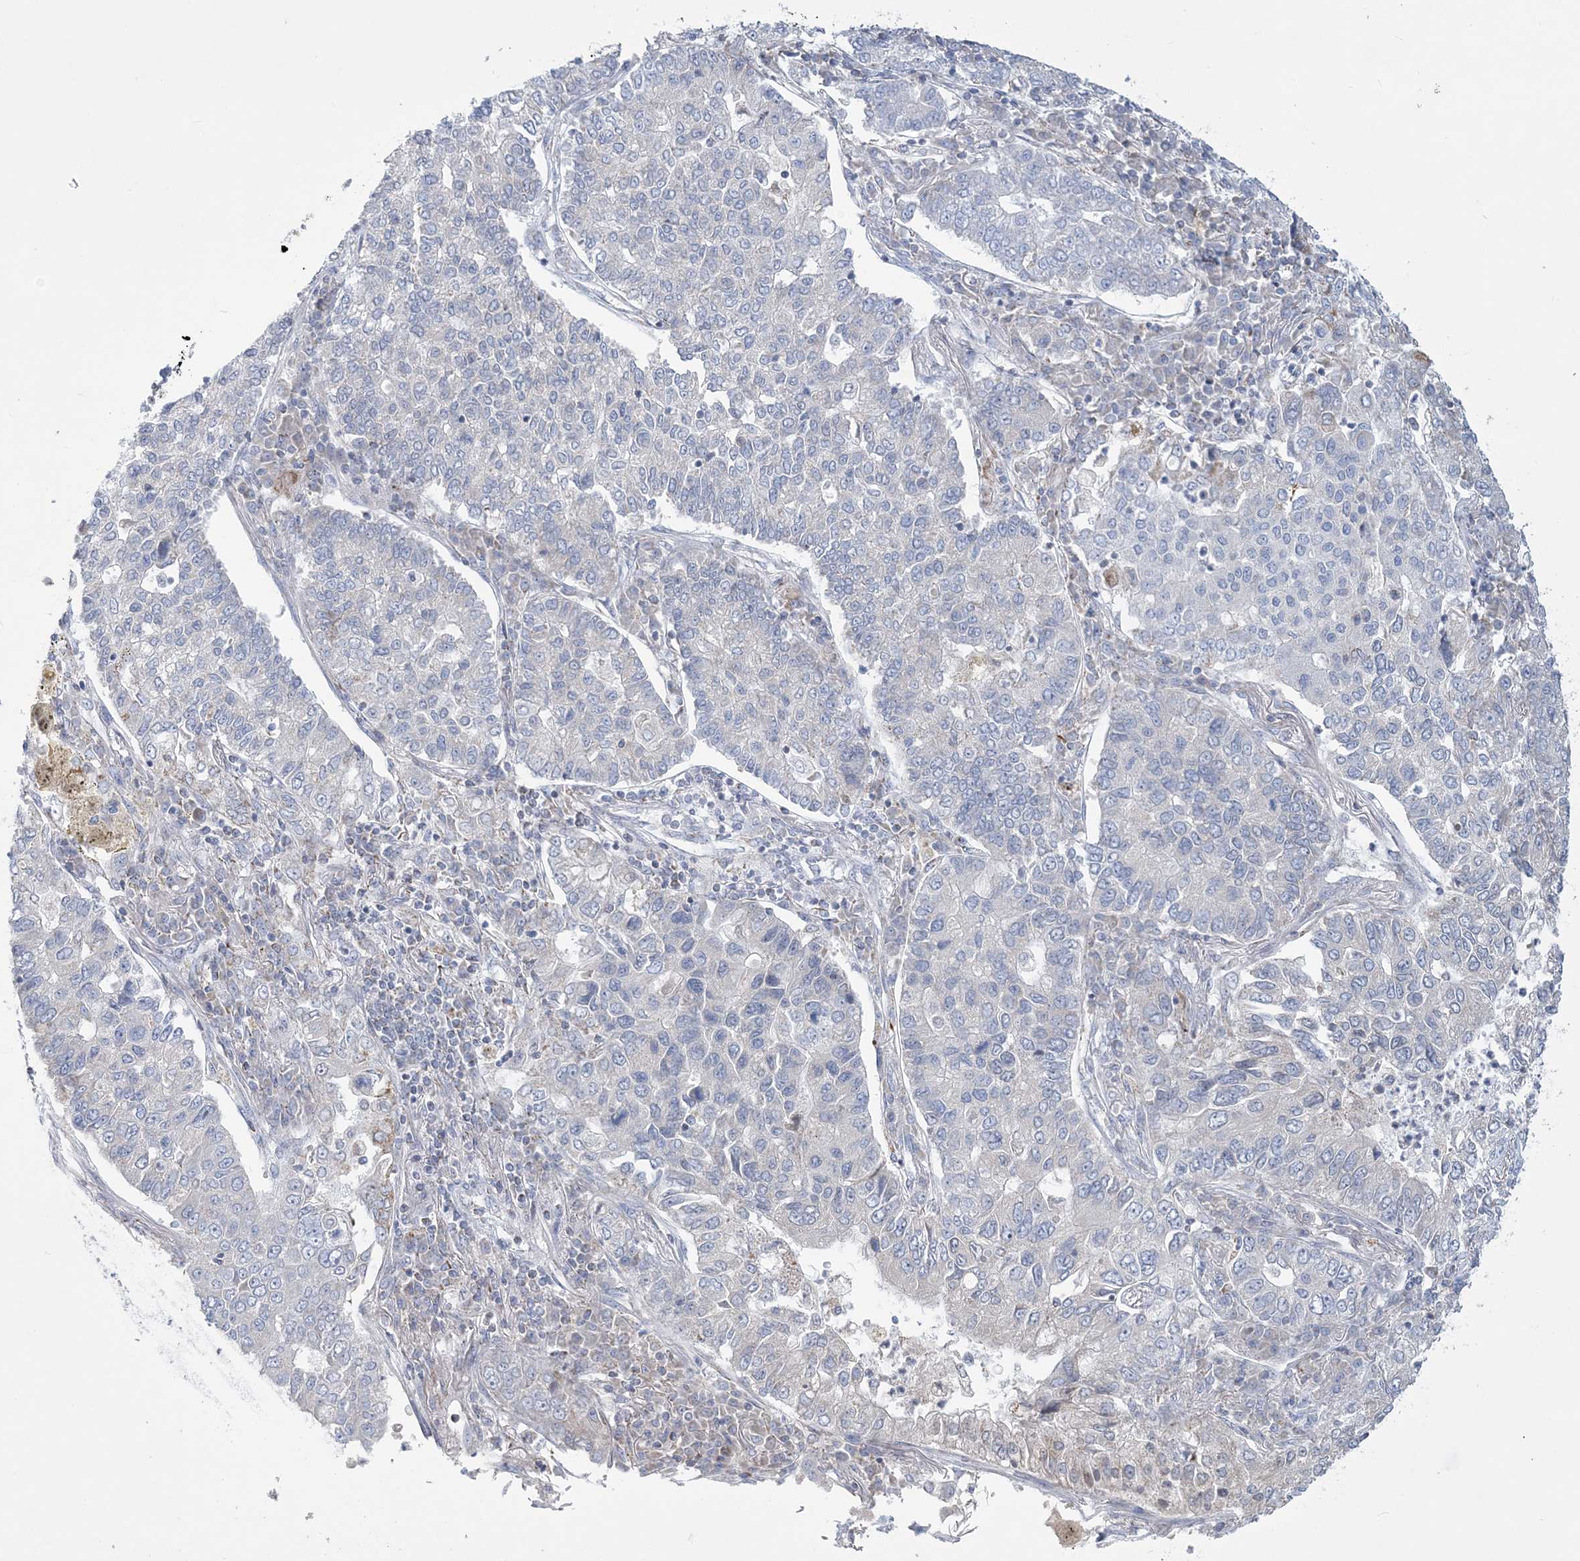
{"staining": {"intensity": "negative", "quantity": "none", "location": "none"}, "tissue": "lung cancer", "cell_type": "Tumor cells", "image_type": "cancer", "snomed": [{"axis": "morphology", "description": "Adenocarcinoma, NOS"}, {"axis": "topography", "description": "Lung"}], "caption": "DAB immunohistochemical staining of lung cancer (adenocarcinoma) displays no significant staining in tumor cells.", "gene": "TBC1D7", "patient": {"sex": "male", "age": 49}}